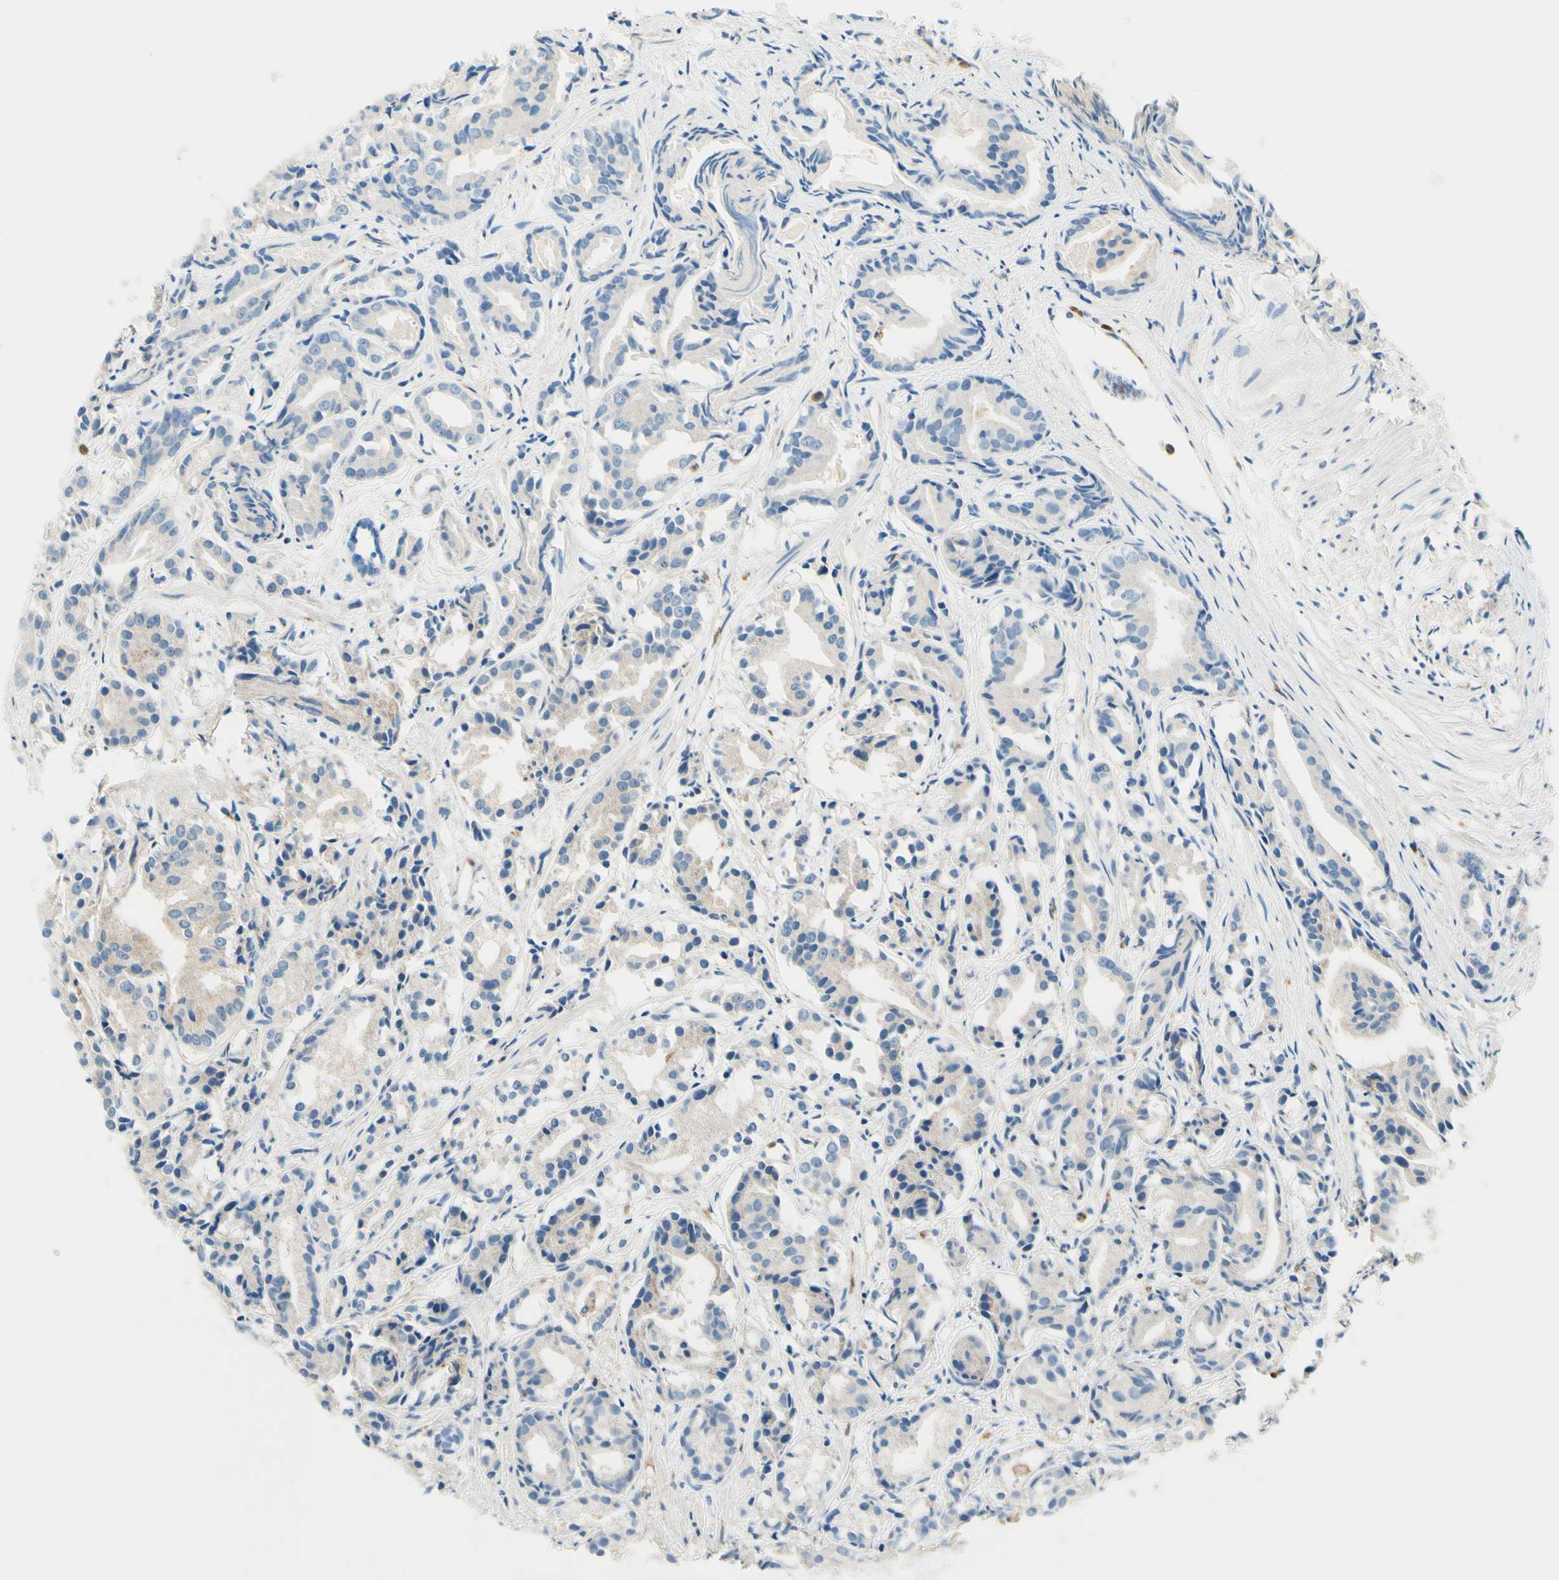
{"staining": {"intensity": "weak", "quantity": "<25%", "location": "cytoplasmic/membranous"}, "tissue": "prostate cancer", "cell_type": "Tumor cells", "image_type": "cancer", "snomed": [{"axis": "morphology", "description": "Adenocarcinoma, Low grade"}, {"axis": "topography", "description": "Prostate"}], "caption": "The image demonstrates no significant positivity in tumor cells of prostate cancer.", "gene": "SIGLEC9", "patient": {"sex": "male", "age": 72}}